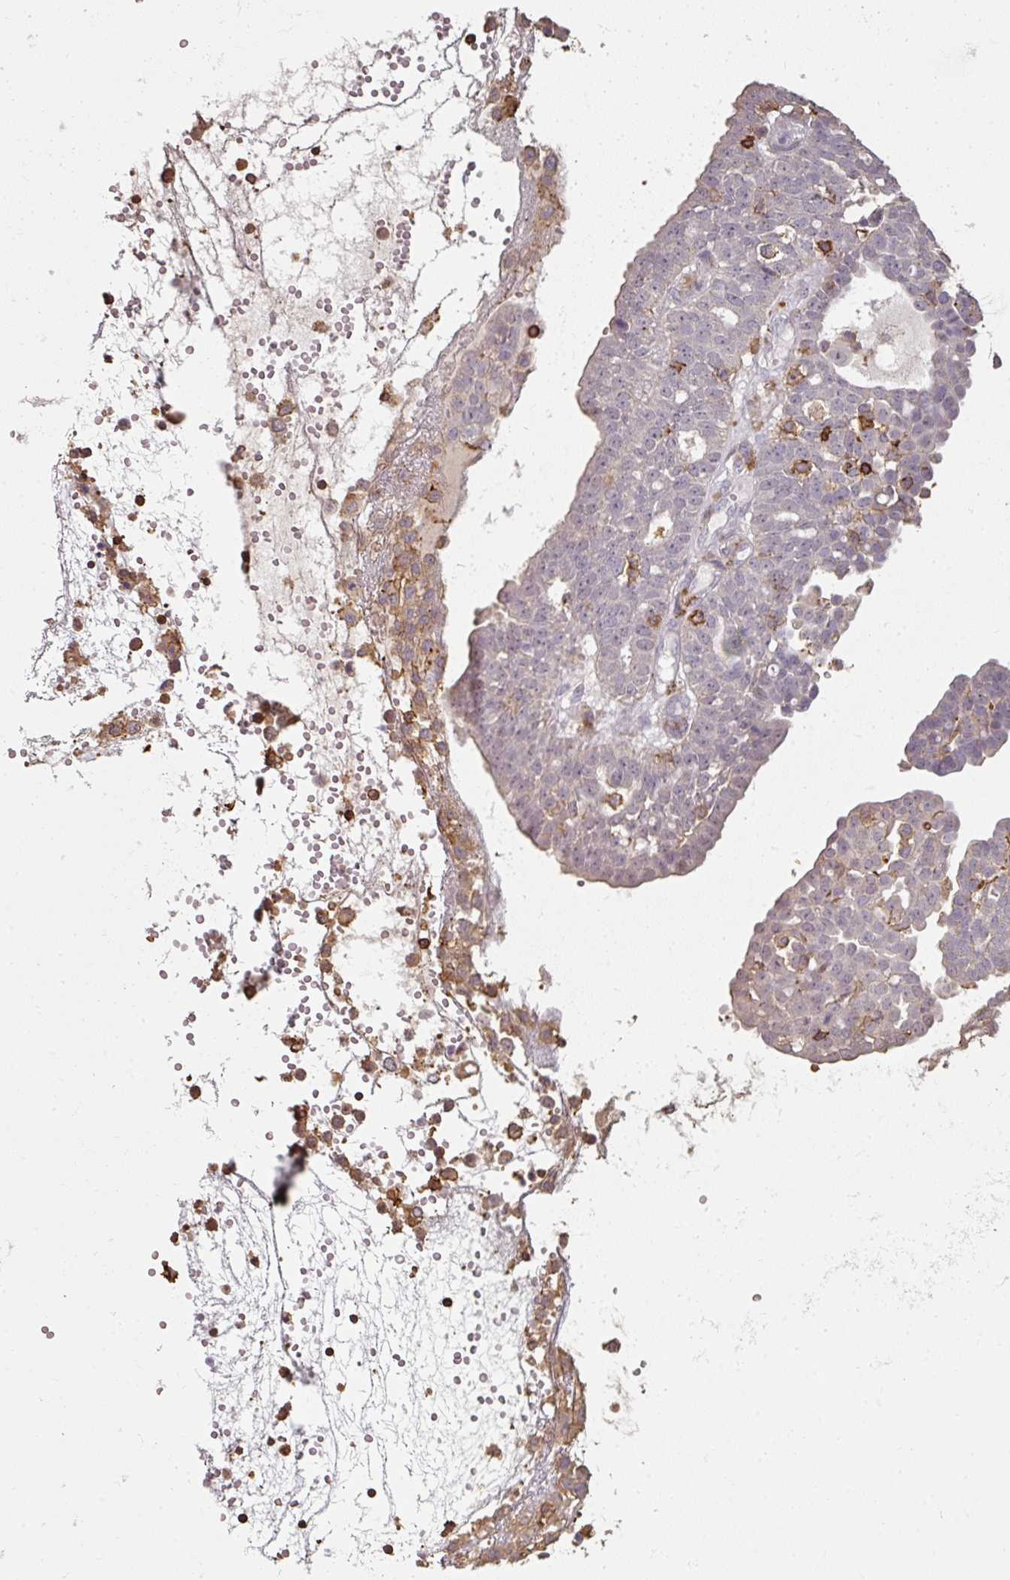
{"staining": {"intensity": "negative", "quantity": "none", "location": "none"}, "tissue": "ovarian cancer", "cell_type": "Tumor cells", "image_type": "cancer", "snomed": [{"axis": "morphology", "description": "Cystadenocarcinoma, serous, NOS"}, {"axis": "topography", "description": "Soft tissue"}, {"axis": "topography", "description": "Ovary"}], "caption": "Photomicrograph shows no protein positivity in tumor cells of serous cystadenocarcinoma (ovarian) tissue.", "gene": "OLFML2B", "patient": {"sex": "female", "age": 57}}